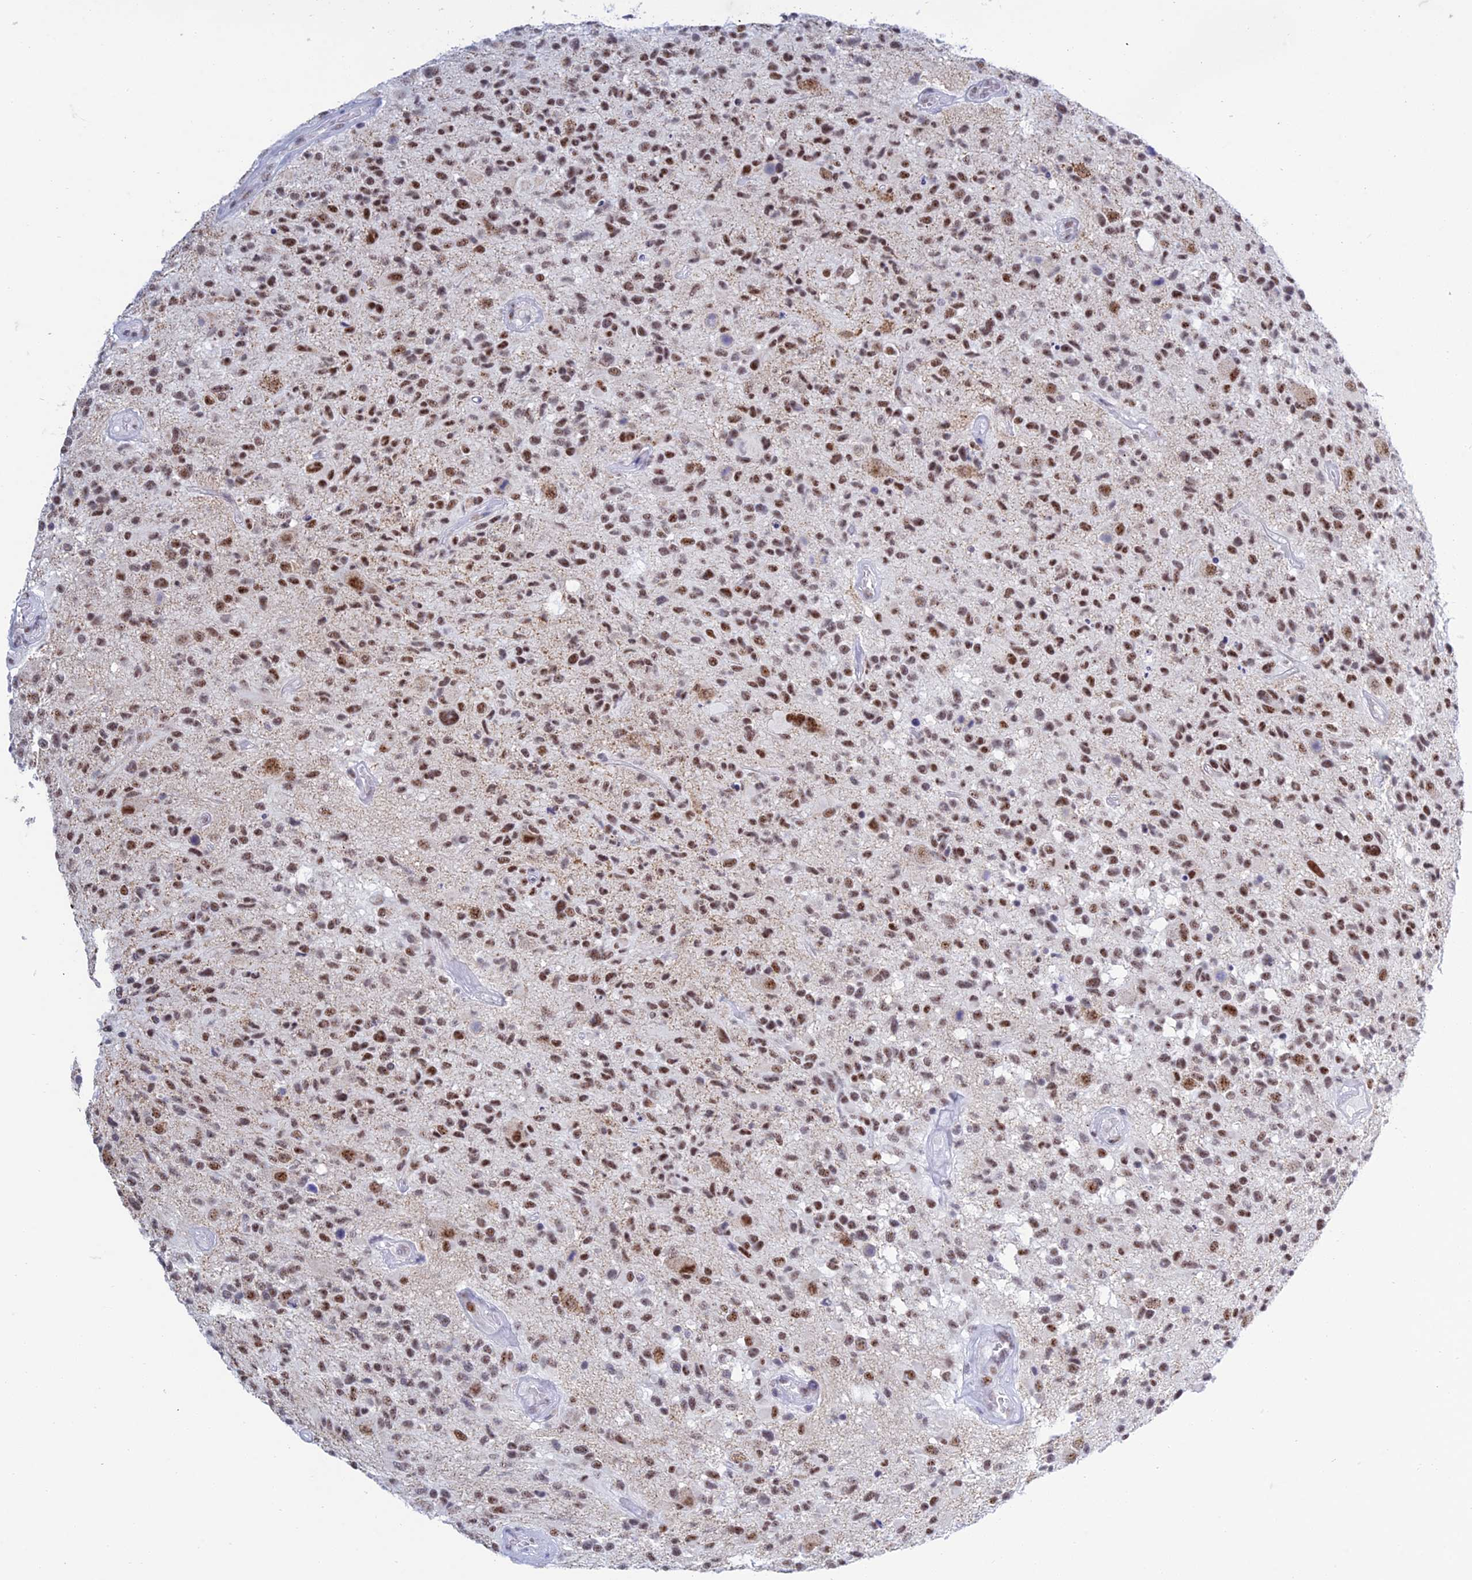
{"staining": {"intensity": "moderate", "quantity": ">75%", "location": "nuclear"}, "tissue": "glioma", "cell_type": "Tumor cells", "image_type": "cancer", "snomed": [{"axis": "morphology", "description": "Glioma, malignant, High grade"}, {"axis": "morphology", "description": "Glioblastoma, NOS"}, {"axis": "topography", "description": "Brain"}], "caption": "A photomicrograph of human glioma stained for a protein reveals moderate nuclear brown staining in tumor cells. Nuclei are stained in blue.", "gene": "KLF14", "patient": {"sex": "male", "age": 60}}